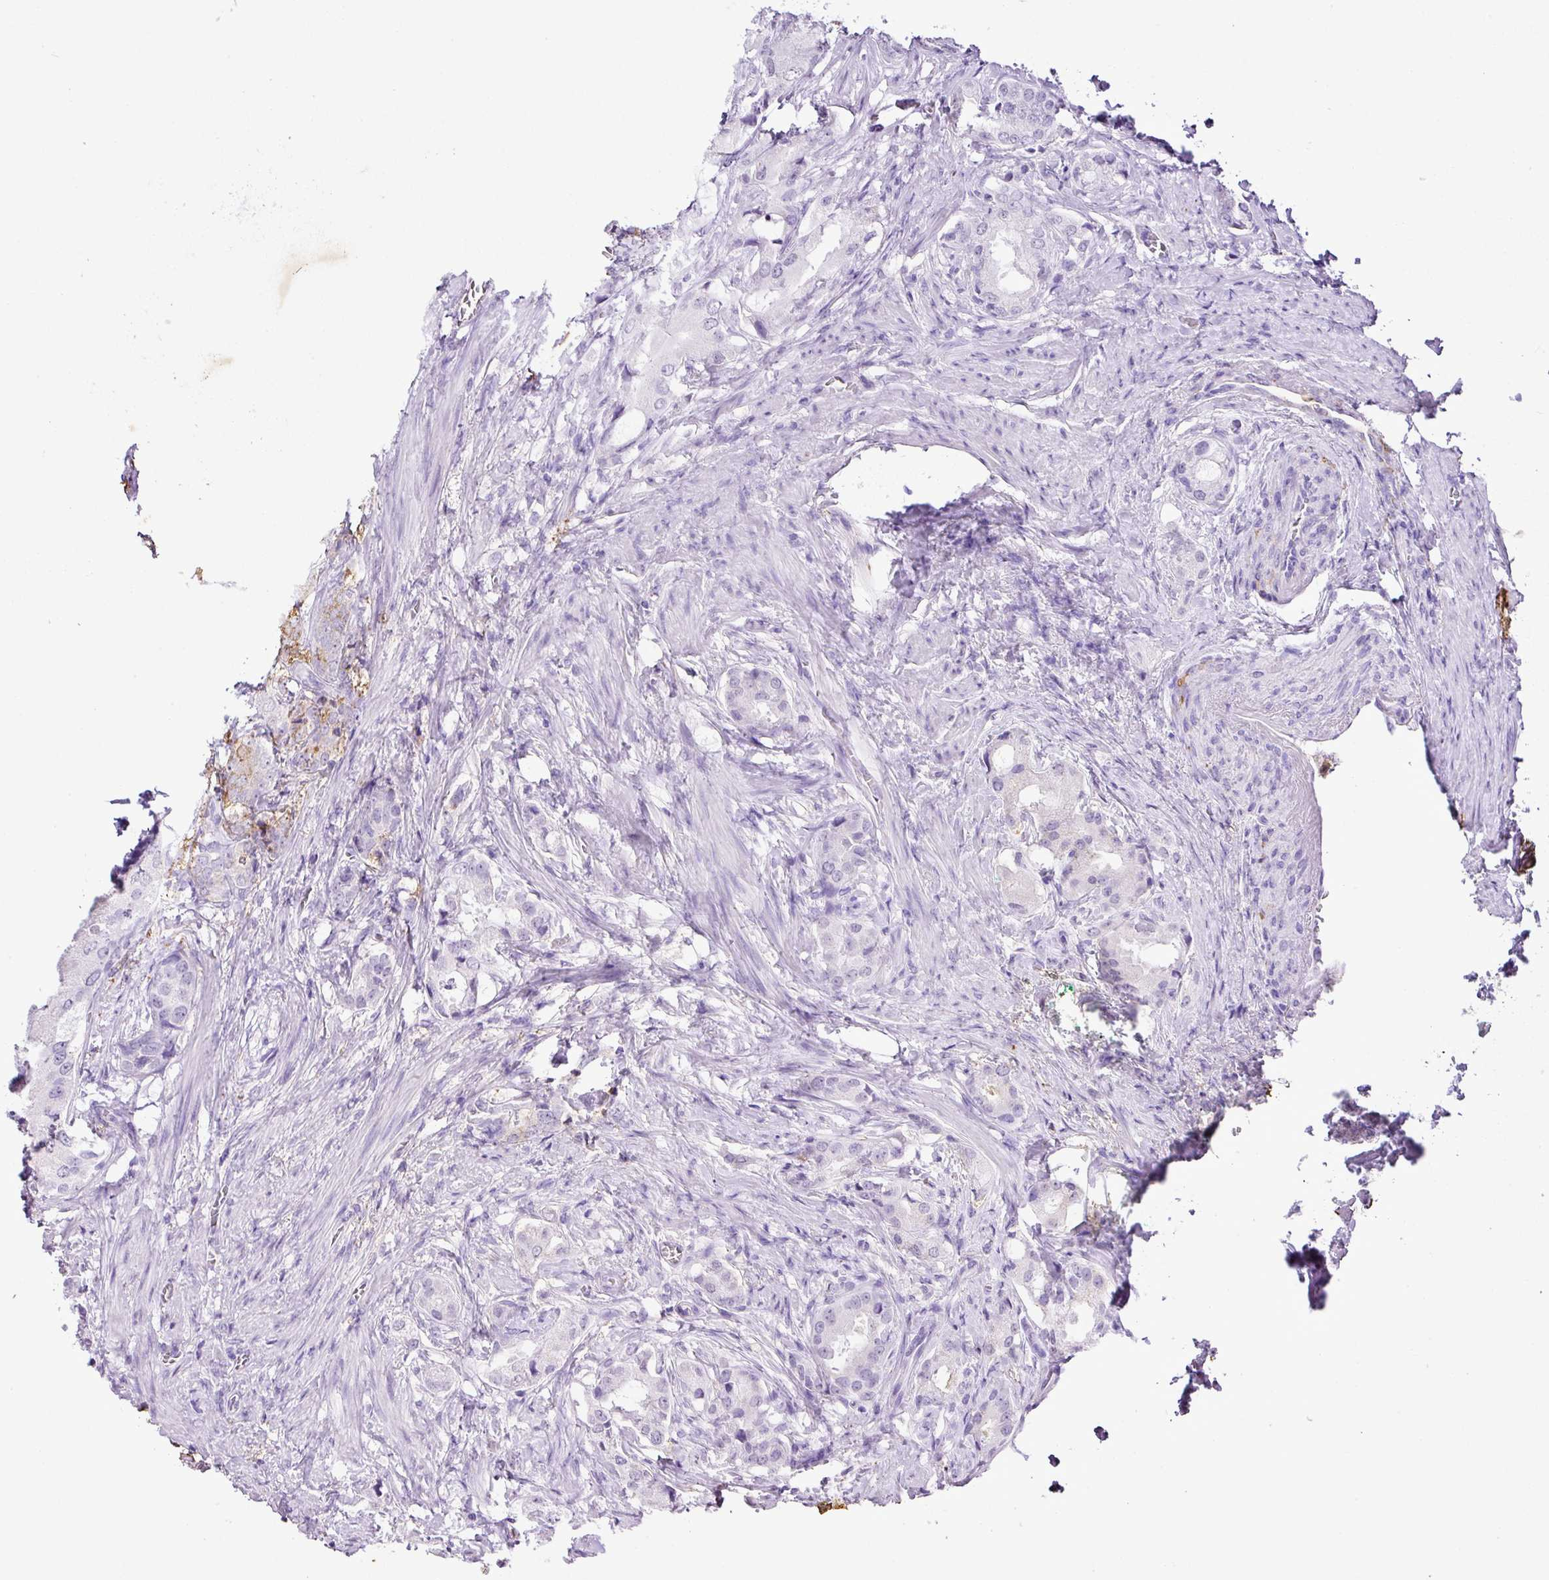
{"staining": {"intensity": "negative", "quantity": "none", "location": "none"}, "tissue": "prostate cancer", "cell_type": "Tumor cells", "image_type": "cancer", "snomed": [{"axis": "morphology", "description": "Adenocarcinoma, Low grade"}, {"axis": "topography", "description": "Prostate"}], "caption": "Immunohistochemistry histopathology image of neoplastic tissue: human prostate cancer stained with DAB (3,3'-diaminobenzidine) shows no significant protein positivity in tumor cells.", "gene": "KCNJ11", "patient": {"sex": "male", "age": 71}}